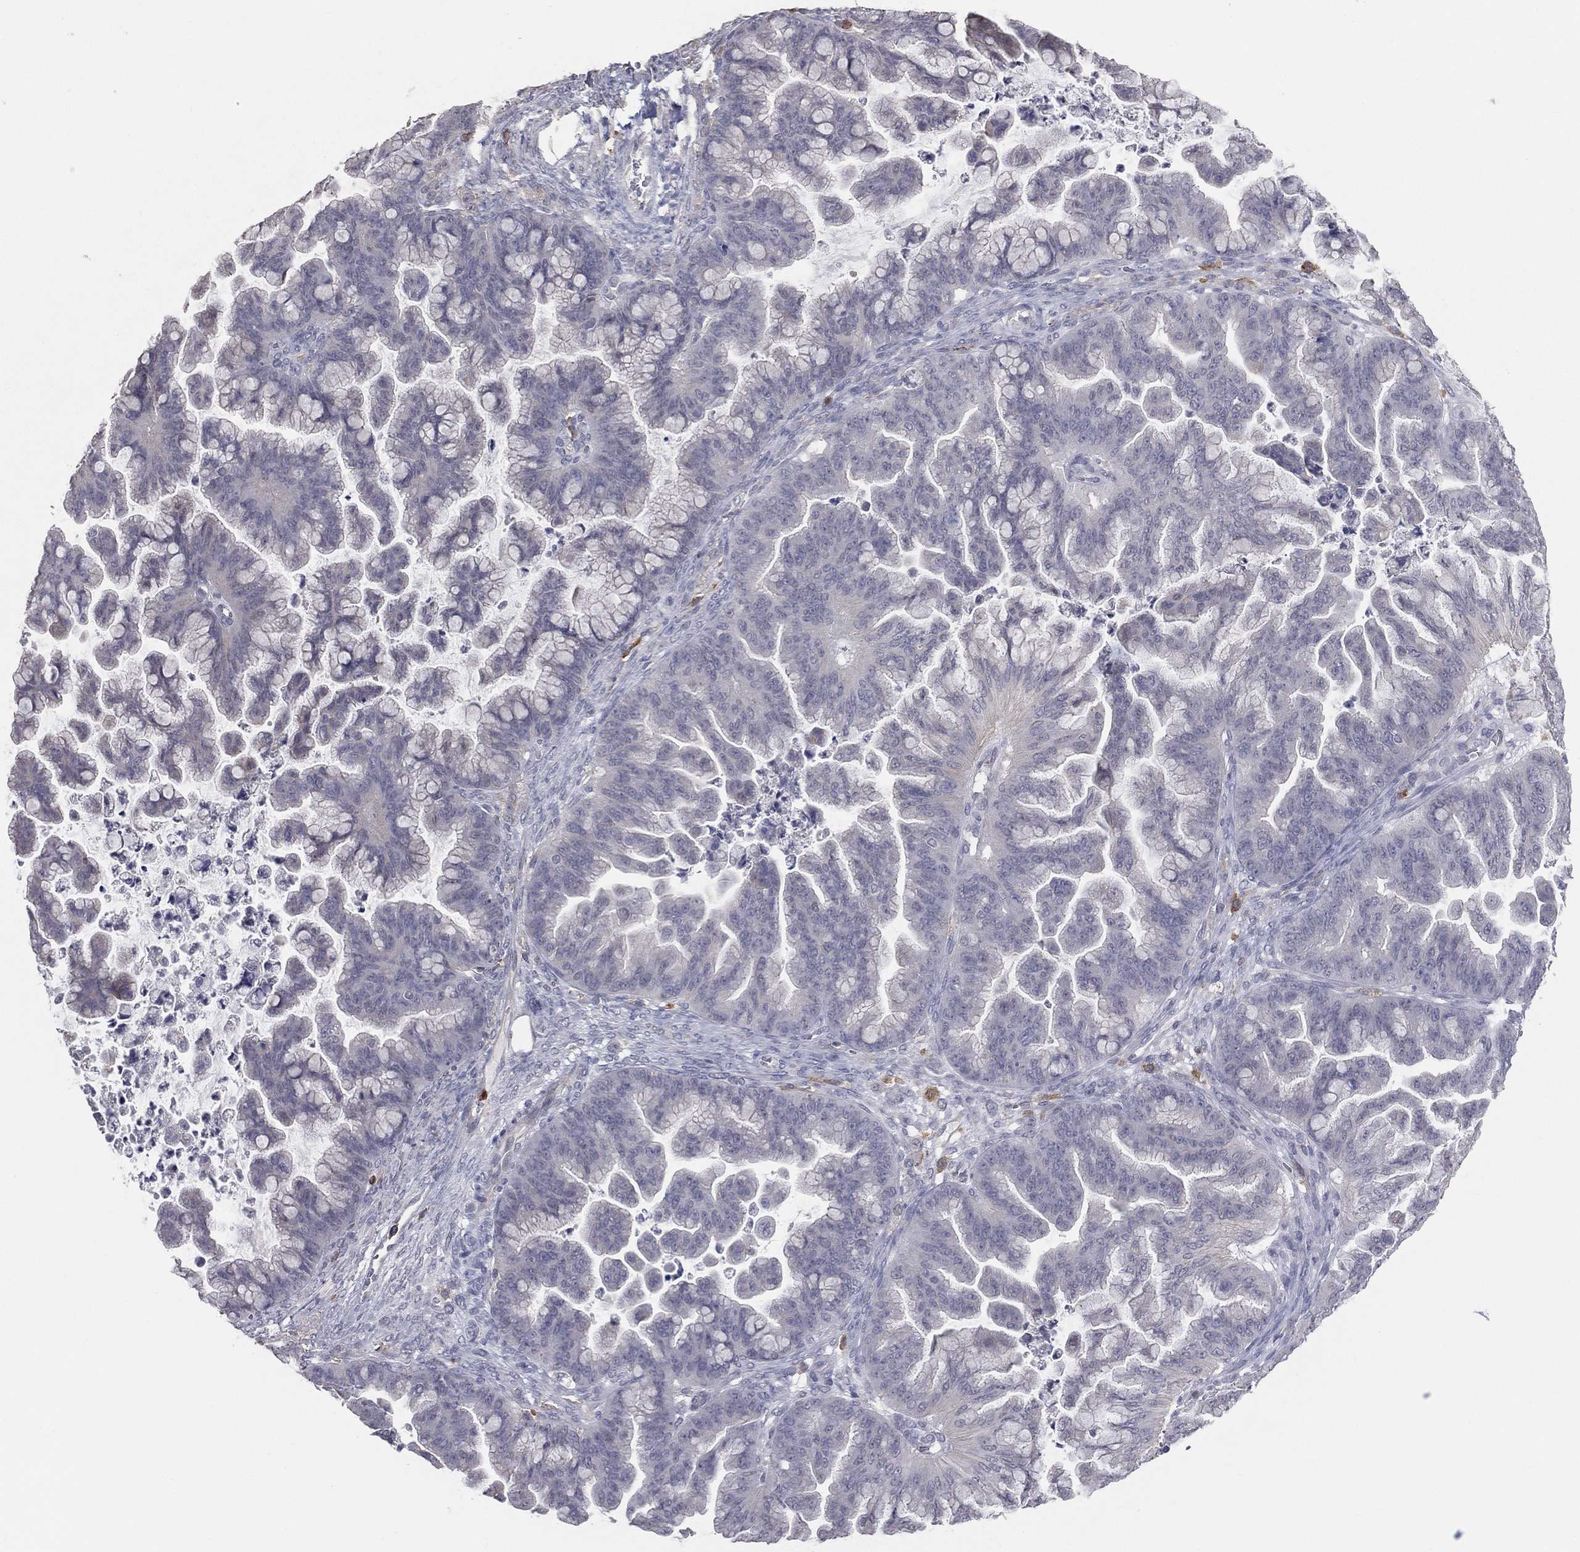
{"staining": {"intensity": "negative", "quantity": "none", "location": "none"}, "tissue": "ovarian cancer", "cell_type": "Tumor cells", "image_type": "cancer", "snomed": [{"axis": "morphology", "description": "Cystadenocarcinoma, mucinous, NOS"}, {"axis": "topography", "description": "Ovary"}], "caption": "There is no significant expression in tumor cells of mucinous cystadenocarcinoma (ovarian).", "gene": "PSTPIP1", "patient": {"sex": "female", "age": 67}}